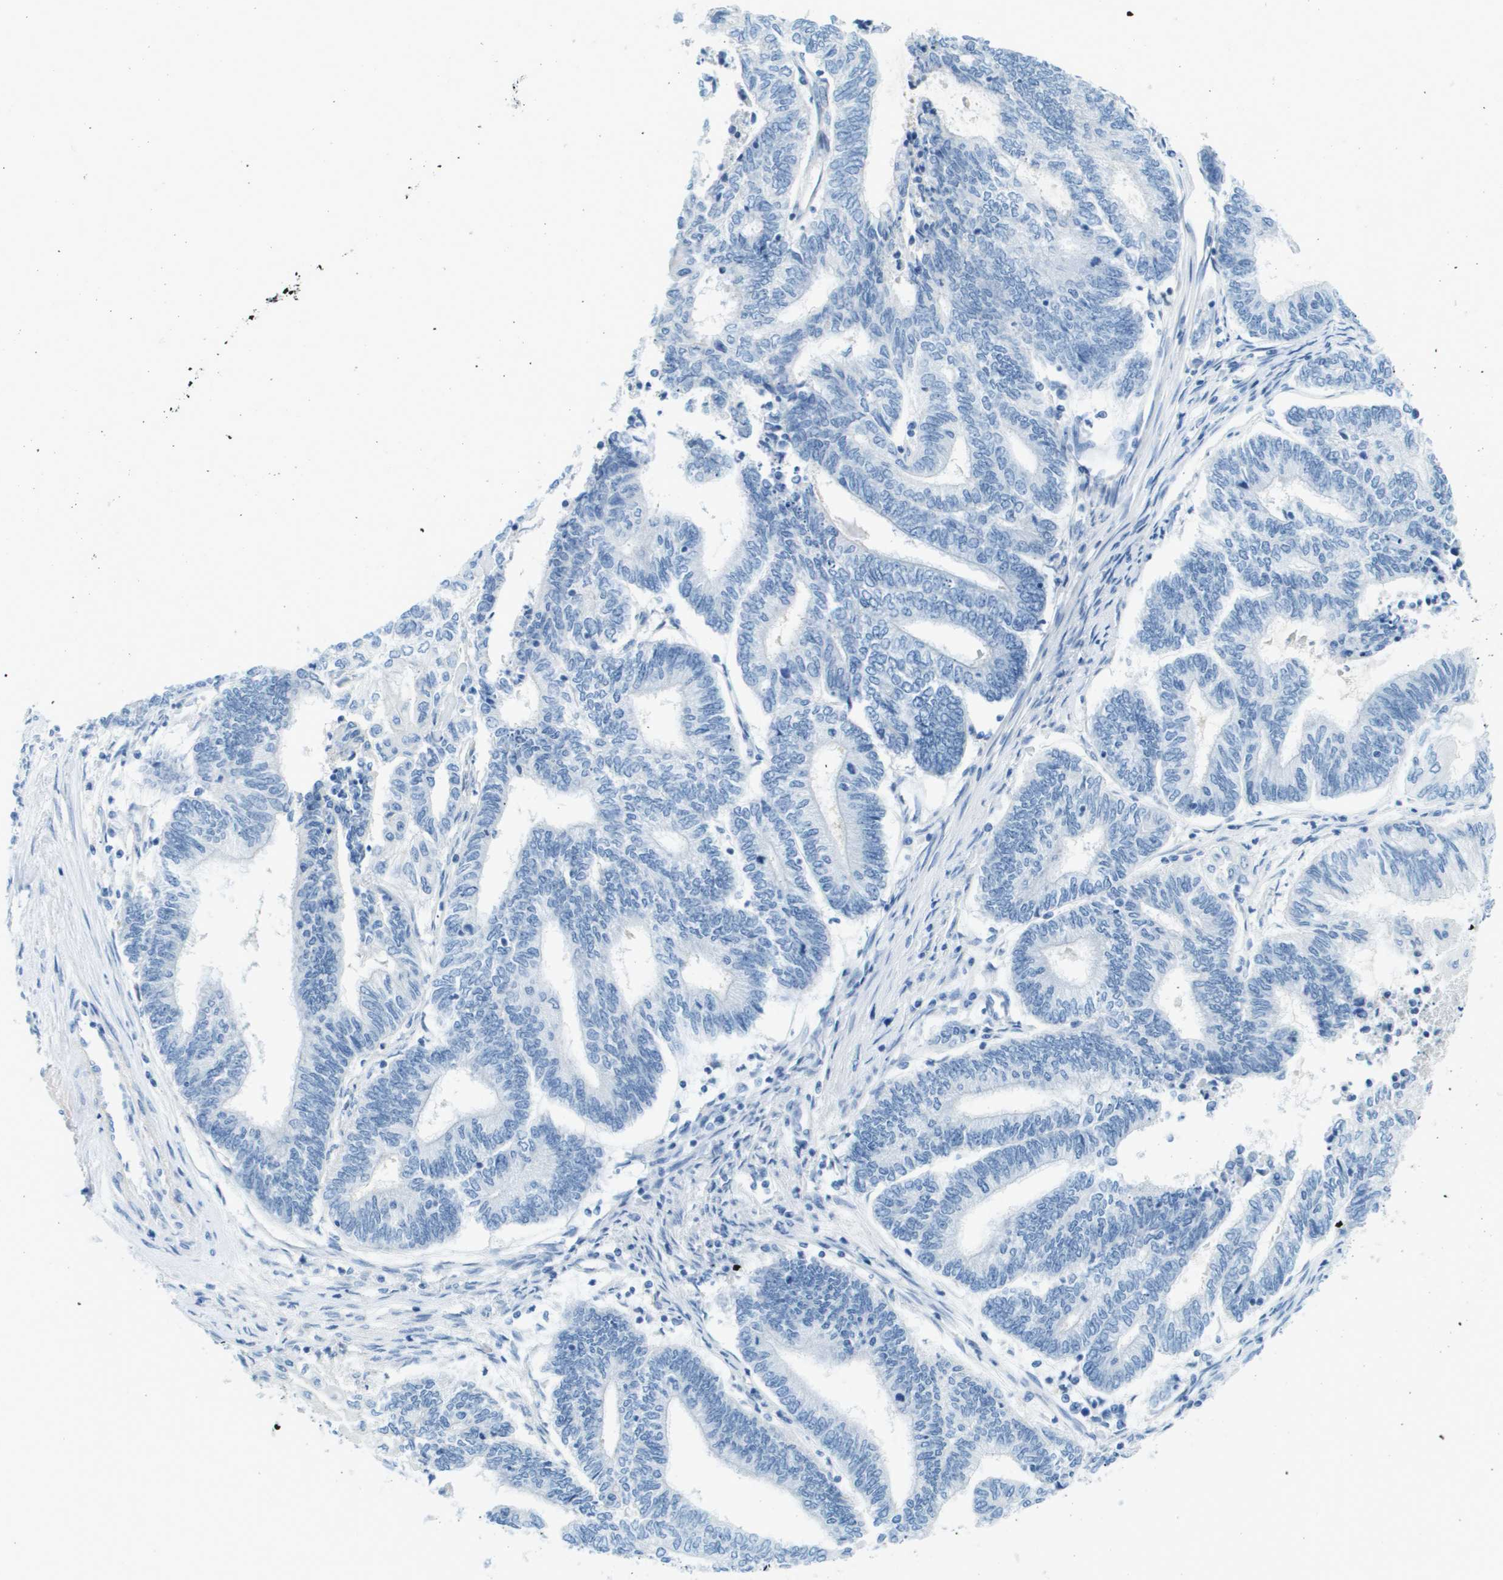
{"staining": {"intensity": "negative", "quantity": "none", "location": "none"}, "tissue": "endometrial cancer", "cell_type": "Tumor cells", "image_type": "cancer", "snomed": [{"axis": "morphology", "description": "Adenocarcinoma, NOS"}, {"axis": "topography", "description": "Uterus"}, {"axis": "topography", "description": "Endometrium"}], "caption": "Immunohistochemistry of endometrial adenocarcinoma displays no staining in tumor cells.", "gene": "CDHR2", "patient": {"sex": "female", "age": 70}}